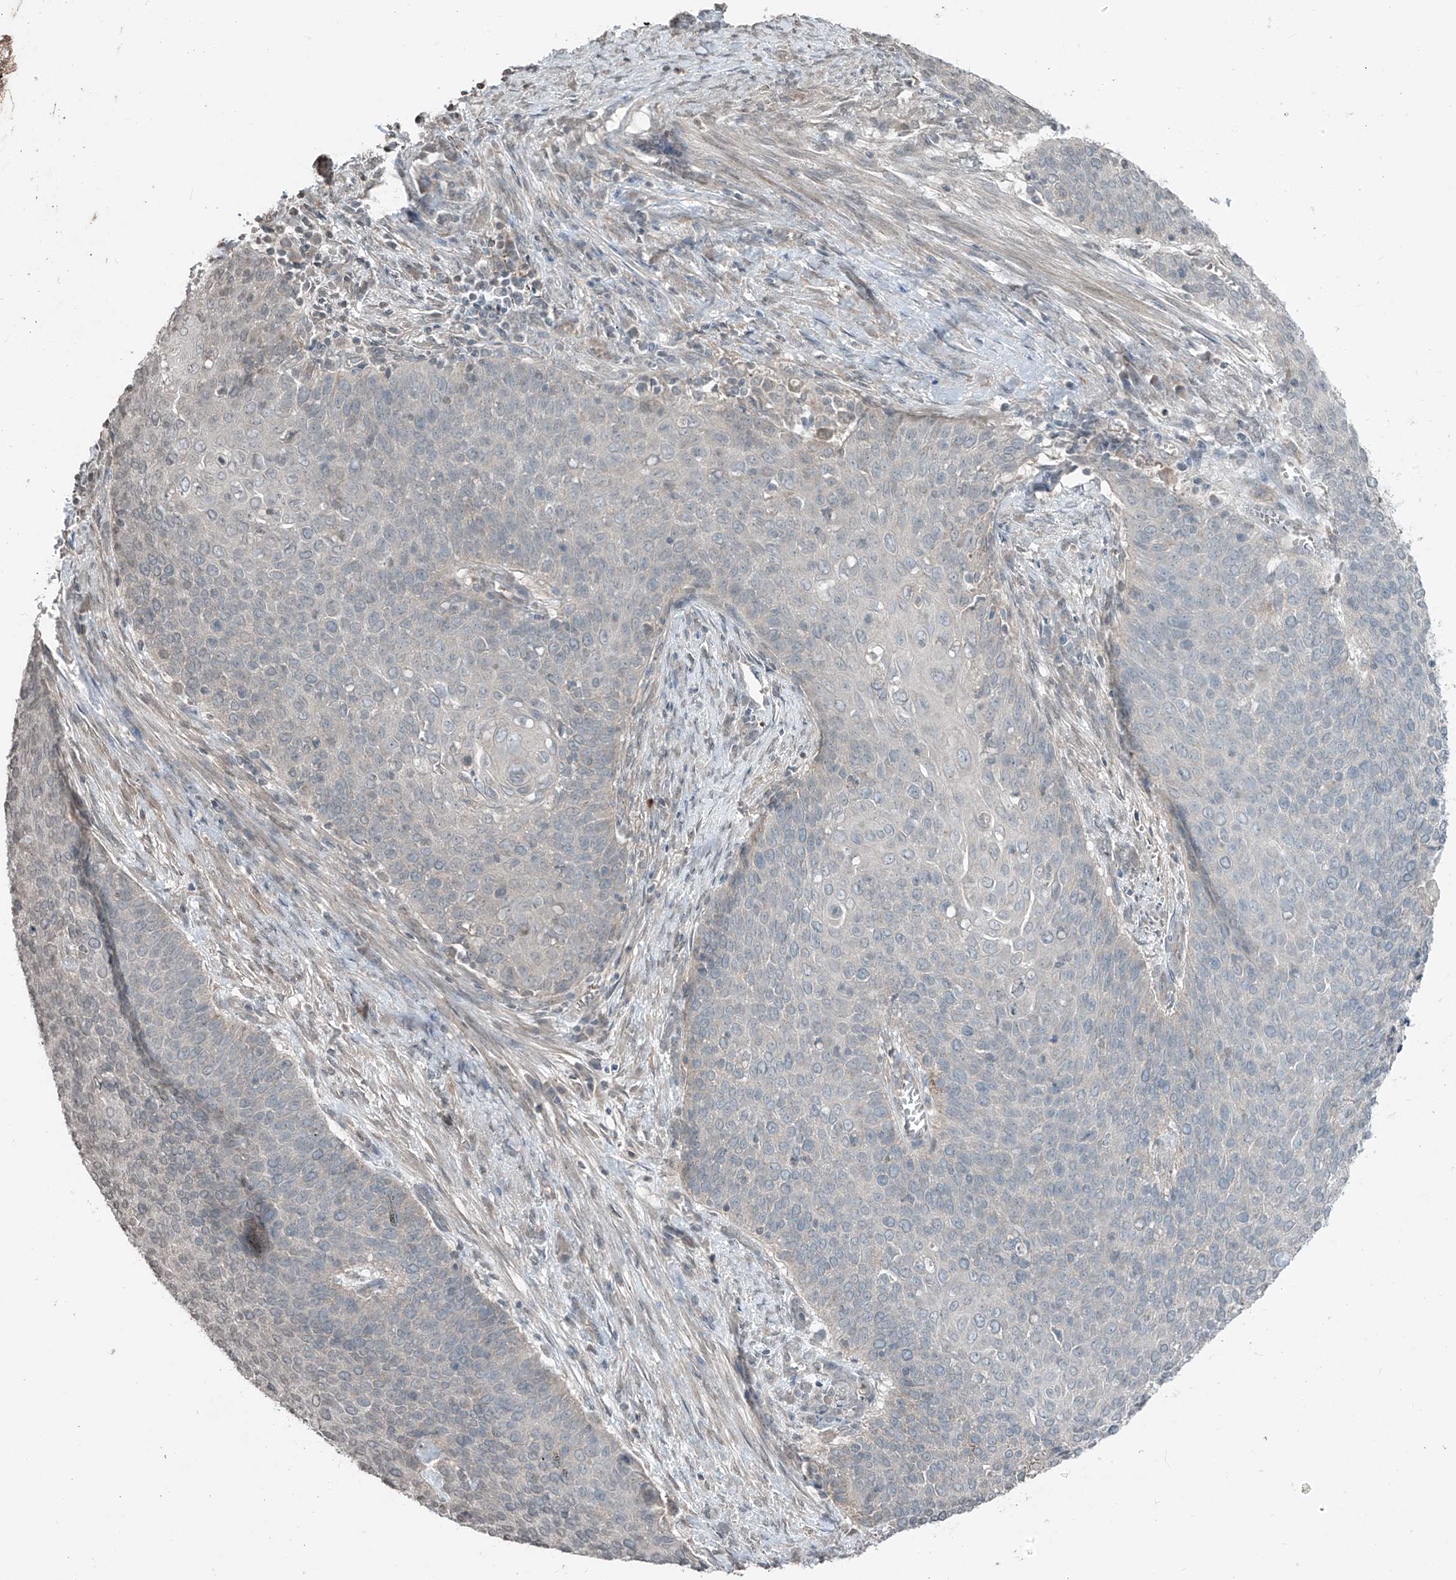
{"staining": {"intensity": "negative", "quantity": "none", "location": "none"}, "tissue": "cervical cancer", "cell_type": "Tumor cells", "image_type": "cancer", "snomed": [{"axis": "morphology", "description": "Squamous cell carcinoma, NOS"}, {"axis": "topography", "description": "Cervix"}], "caption": "This is an immunohistochemistry (IHC) histopathology image of human cervical cancer (squamous cell carcinoma). There is no expression in tumor cells.", "gene": "HOXA11", "patient": {"sex": "female", "age": 39}}